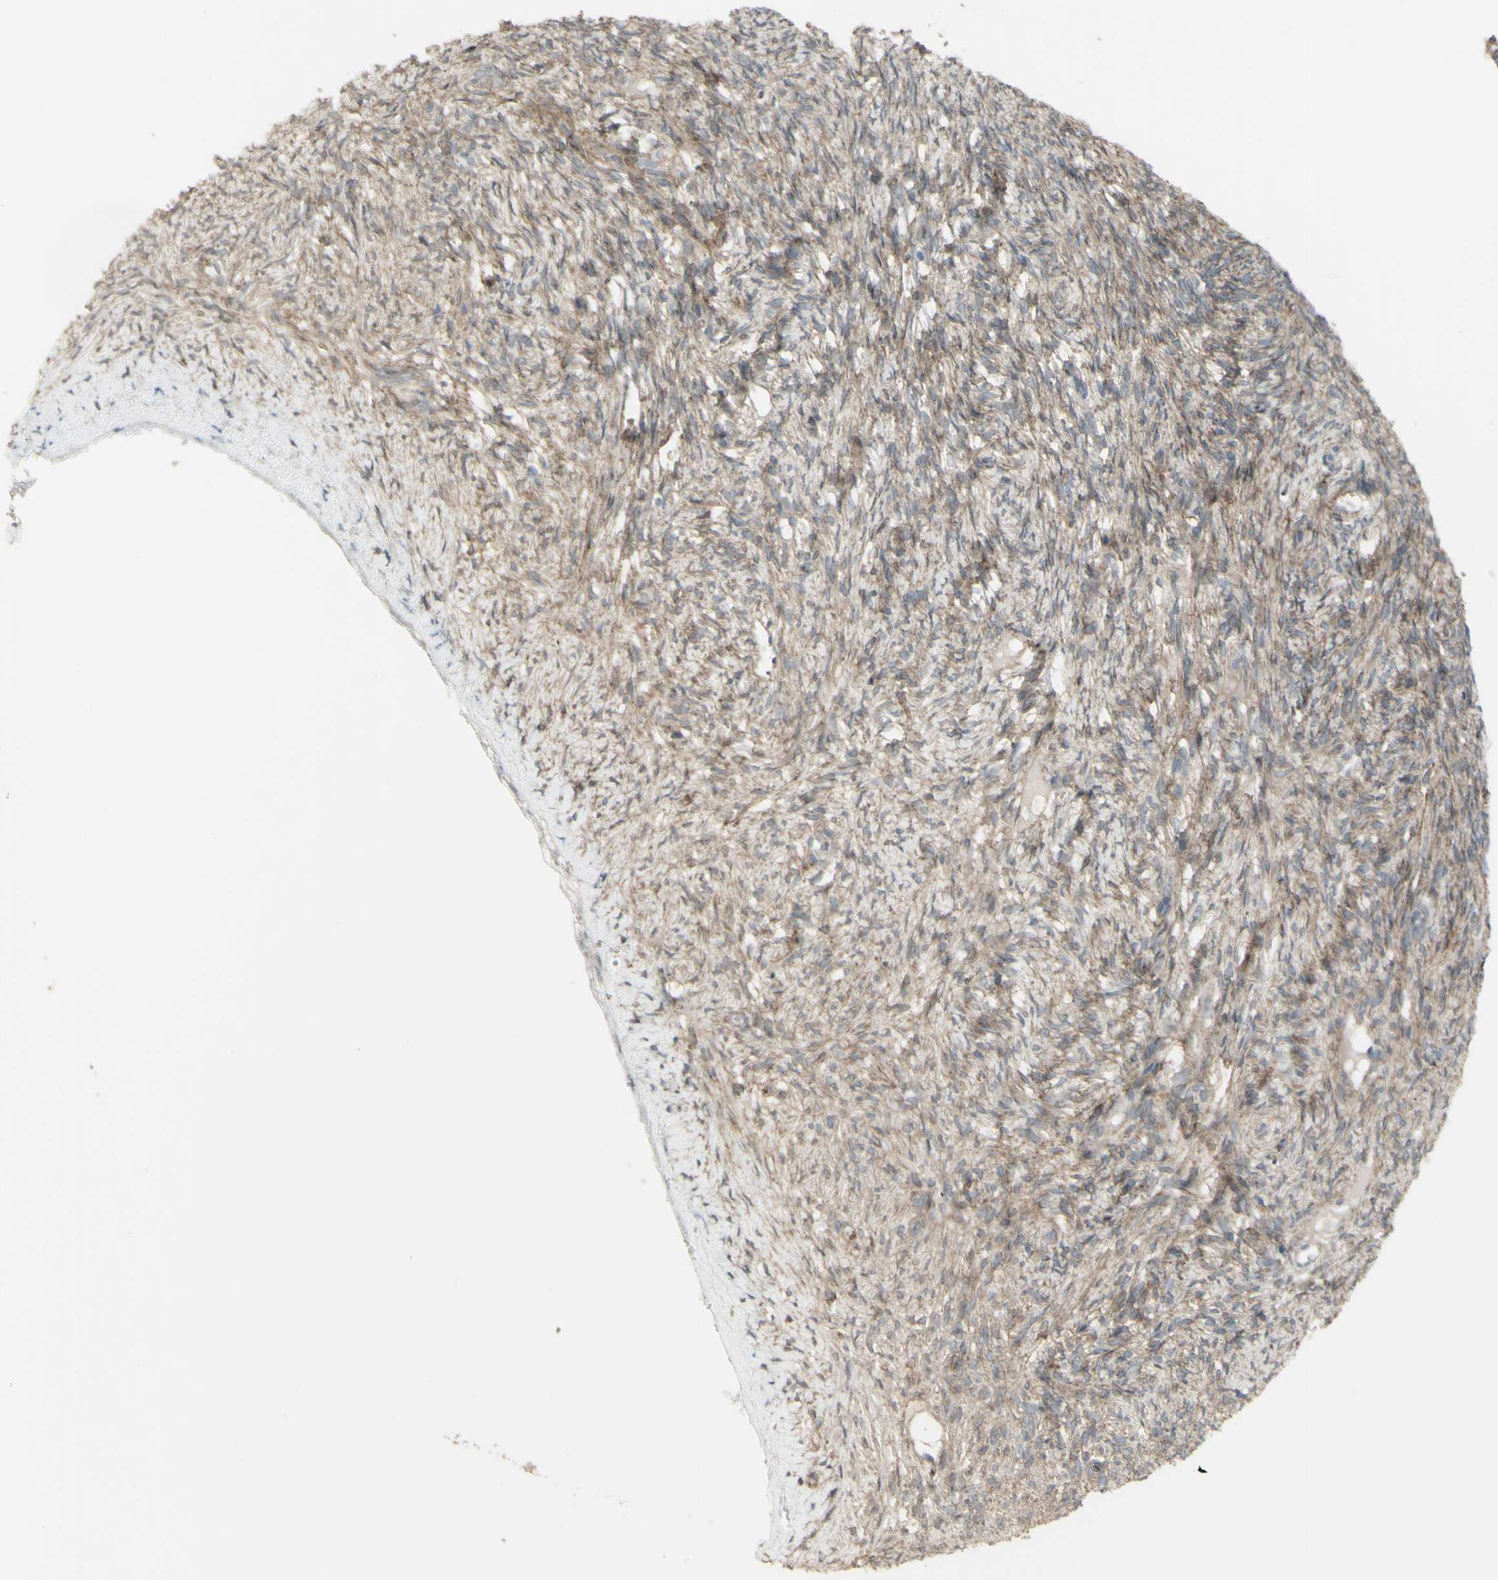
{"staining": {"intensity": "weak", "quantity": ">75%", "location": "cytoplasmic/membranous"}, "tissue": "ovary", "cell_type": "Ovarian stroma cells", "image_type": "normal", "snomed": [{"axis": "morphology", "description": "Normal tissue, NOS"}, {"axis": "topography", "description": "Ovary"}], "caption": "This image shows immunohistochemistry (IHC) staining of unremarkable ovary, with low weak cytoplasmic/membranous positivity in approximately >75% of ovarian stroma cells.", "gene": "GRAMD1B", "patient": {"sex": "female", "age": 33}}